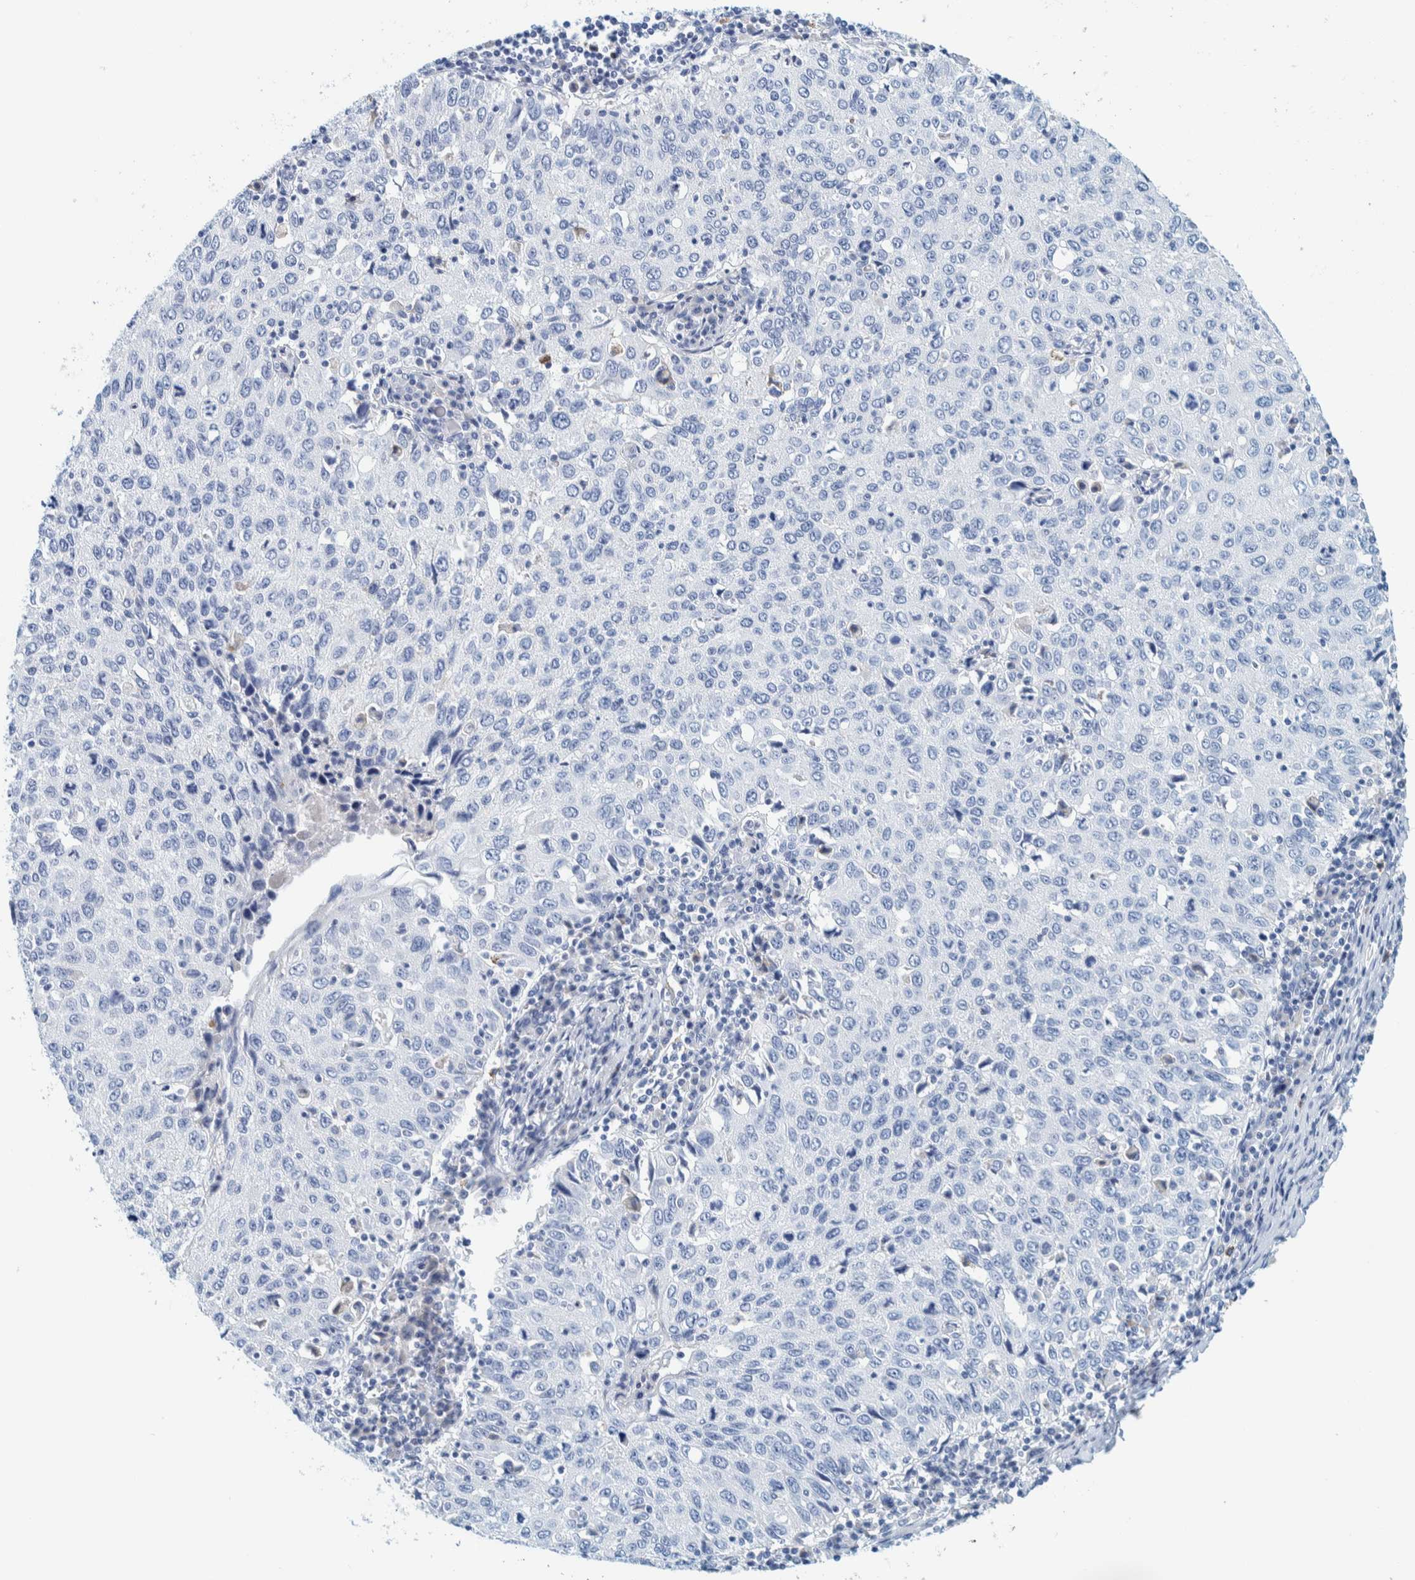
{"staining": {"intensity": "negative", "quantity": "none", "location": "none"}, "tissue": "cervical cancer", "cell_type": "Tumor cells", "image_type": "cancer", "snomed": [{"axis": "morphology", "description": "Squamous cell carcinoma, NOS"}, {"axis": "topography", "description": "Cervix"}], "caption": "This is an immunohistochemistry (IHC) image of cervical cancer. There is no expression in tumor cells.", "gene": "MOG", "patient": {"sex": "female", "age": 53}}